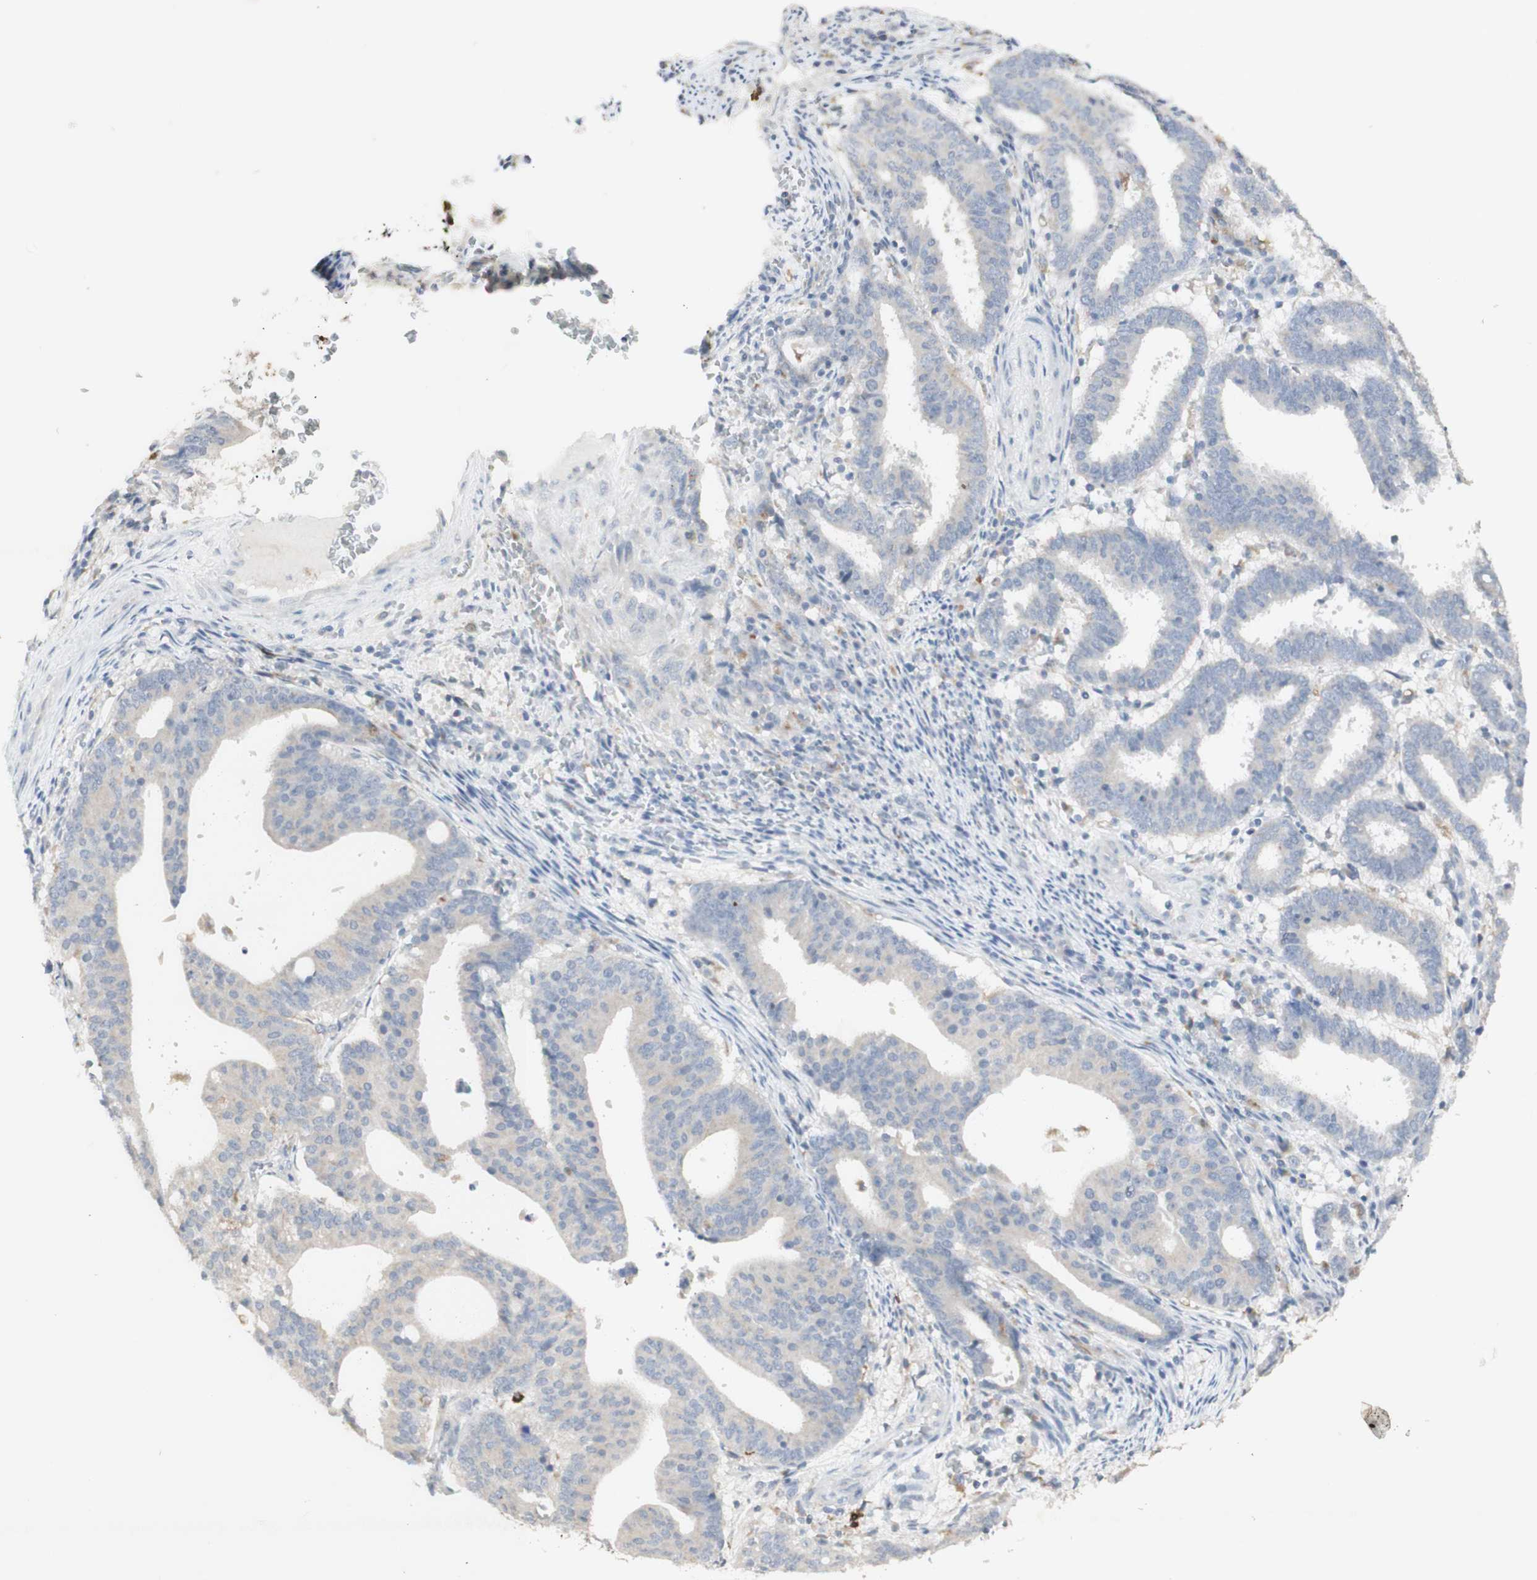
{"staining": {"intensity": "negative", "quantity": "none", "location": "none"}, "tissue": "endometrial cancer", "cell_type": "Tumor cells", "image_type": "cancer", "snomed": [{"axis": "morphology", "description": "Adenocarcinoma, NOS"}, {"axis": "topography", "description": "Uterus"}], "caption": "Tumor cells show no significant protein positivity in endometrial adenocarcinoma. Nuclei are stained in blue.", "gene": "ATP6V1B1", "patient": {"sex": "female", "age": 83}}